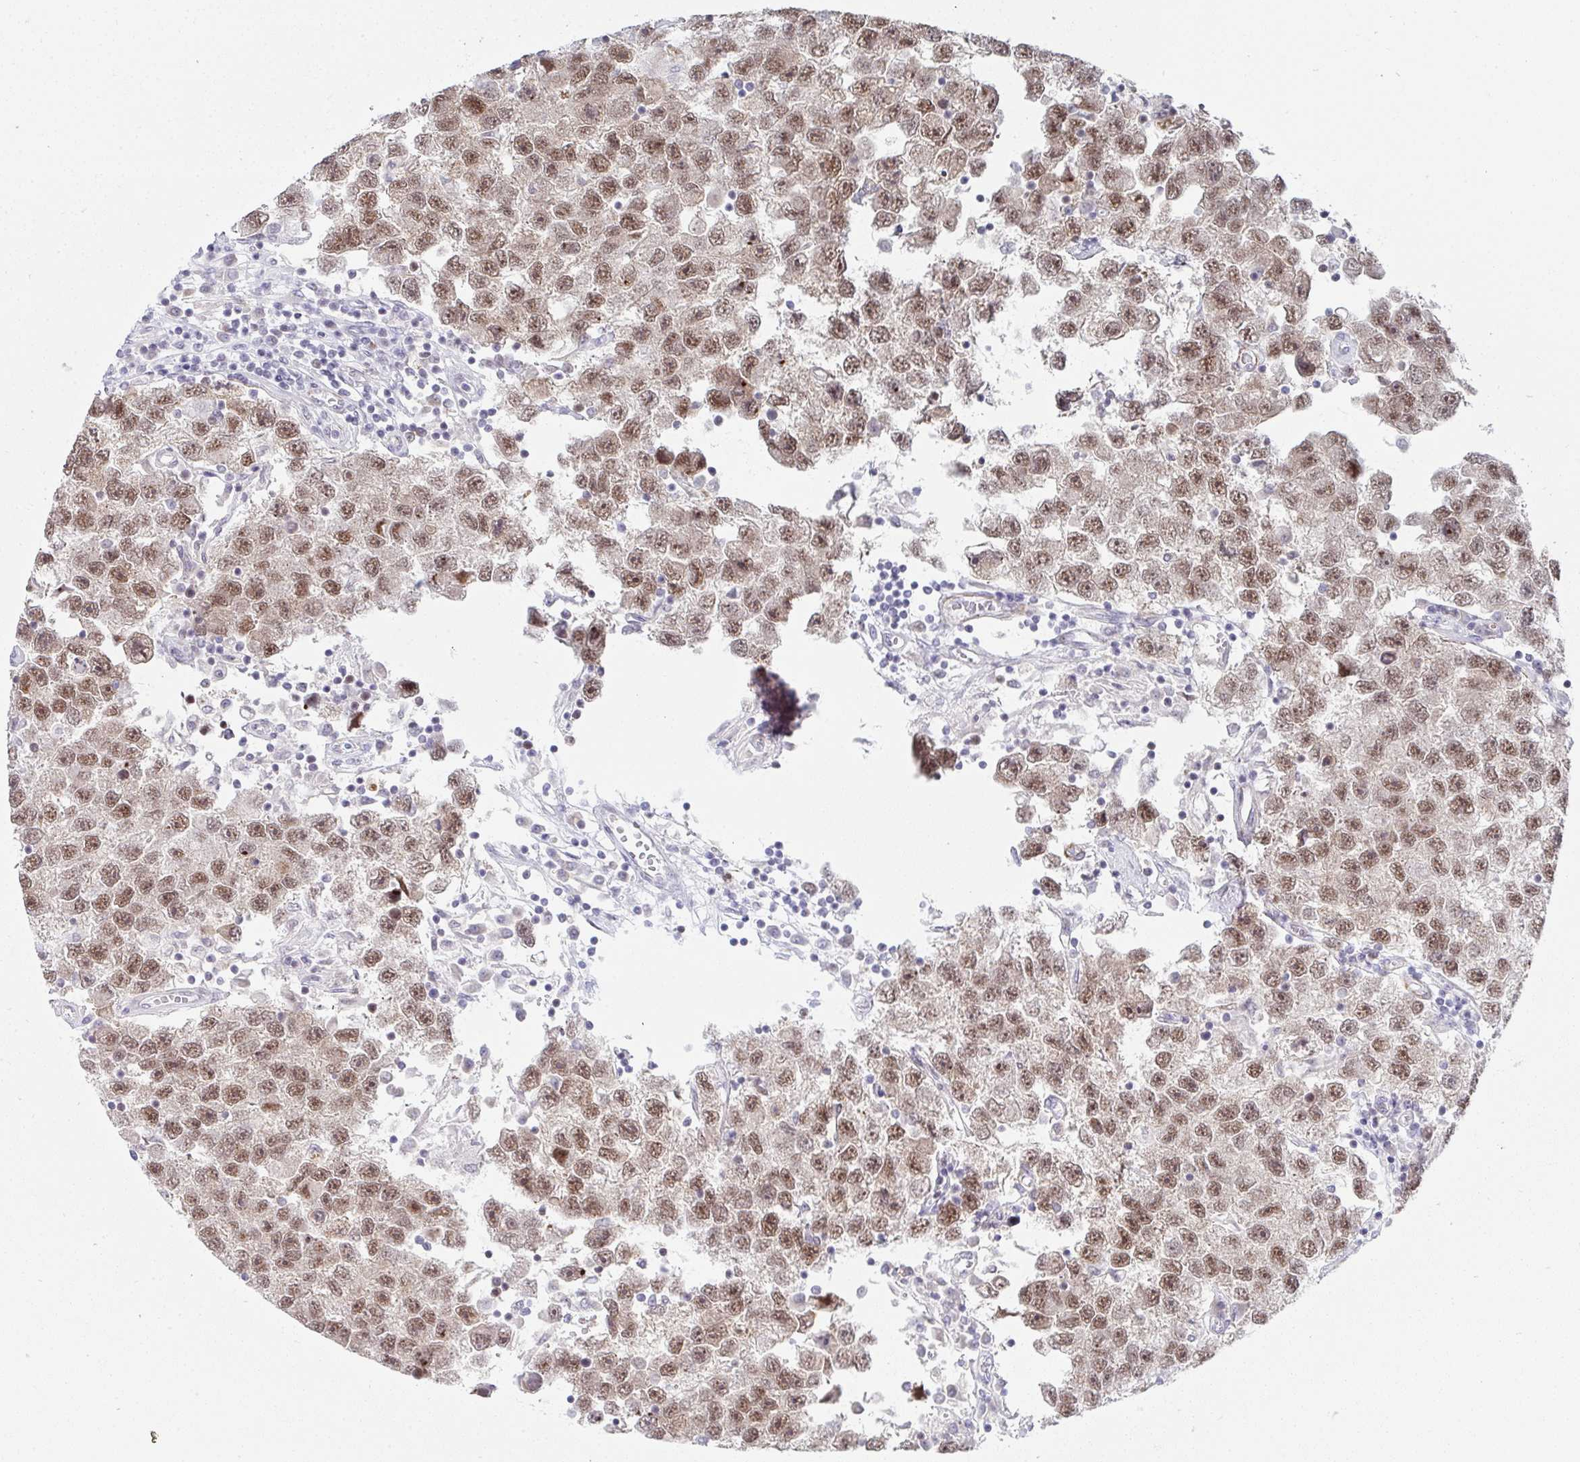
{"staining": {"intensity": "weak", "quantity": ">75%", "location": "nuclear"}, "tissue": "testis cancer", "cell_type": "Tumor cells", "image_type": "cancer", "snomed": [{"axis": "morphology", "description": "Seminoma, NOS"}, {"axis": "topography", "description": "Testis"}], "caption": "Immunohistochemical staining of human testis seminoma exhibits weak nuclear protein staining in approximately >75% of tumor cells. Ihc stains the protein of interest in brown and the nuclei are stained blue.", "gene": "GINS2", "patient": {"sex": "male", "age": 26}}